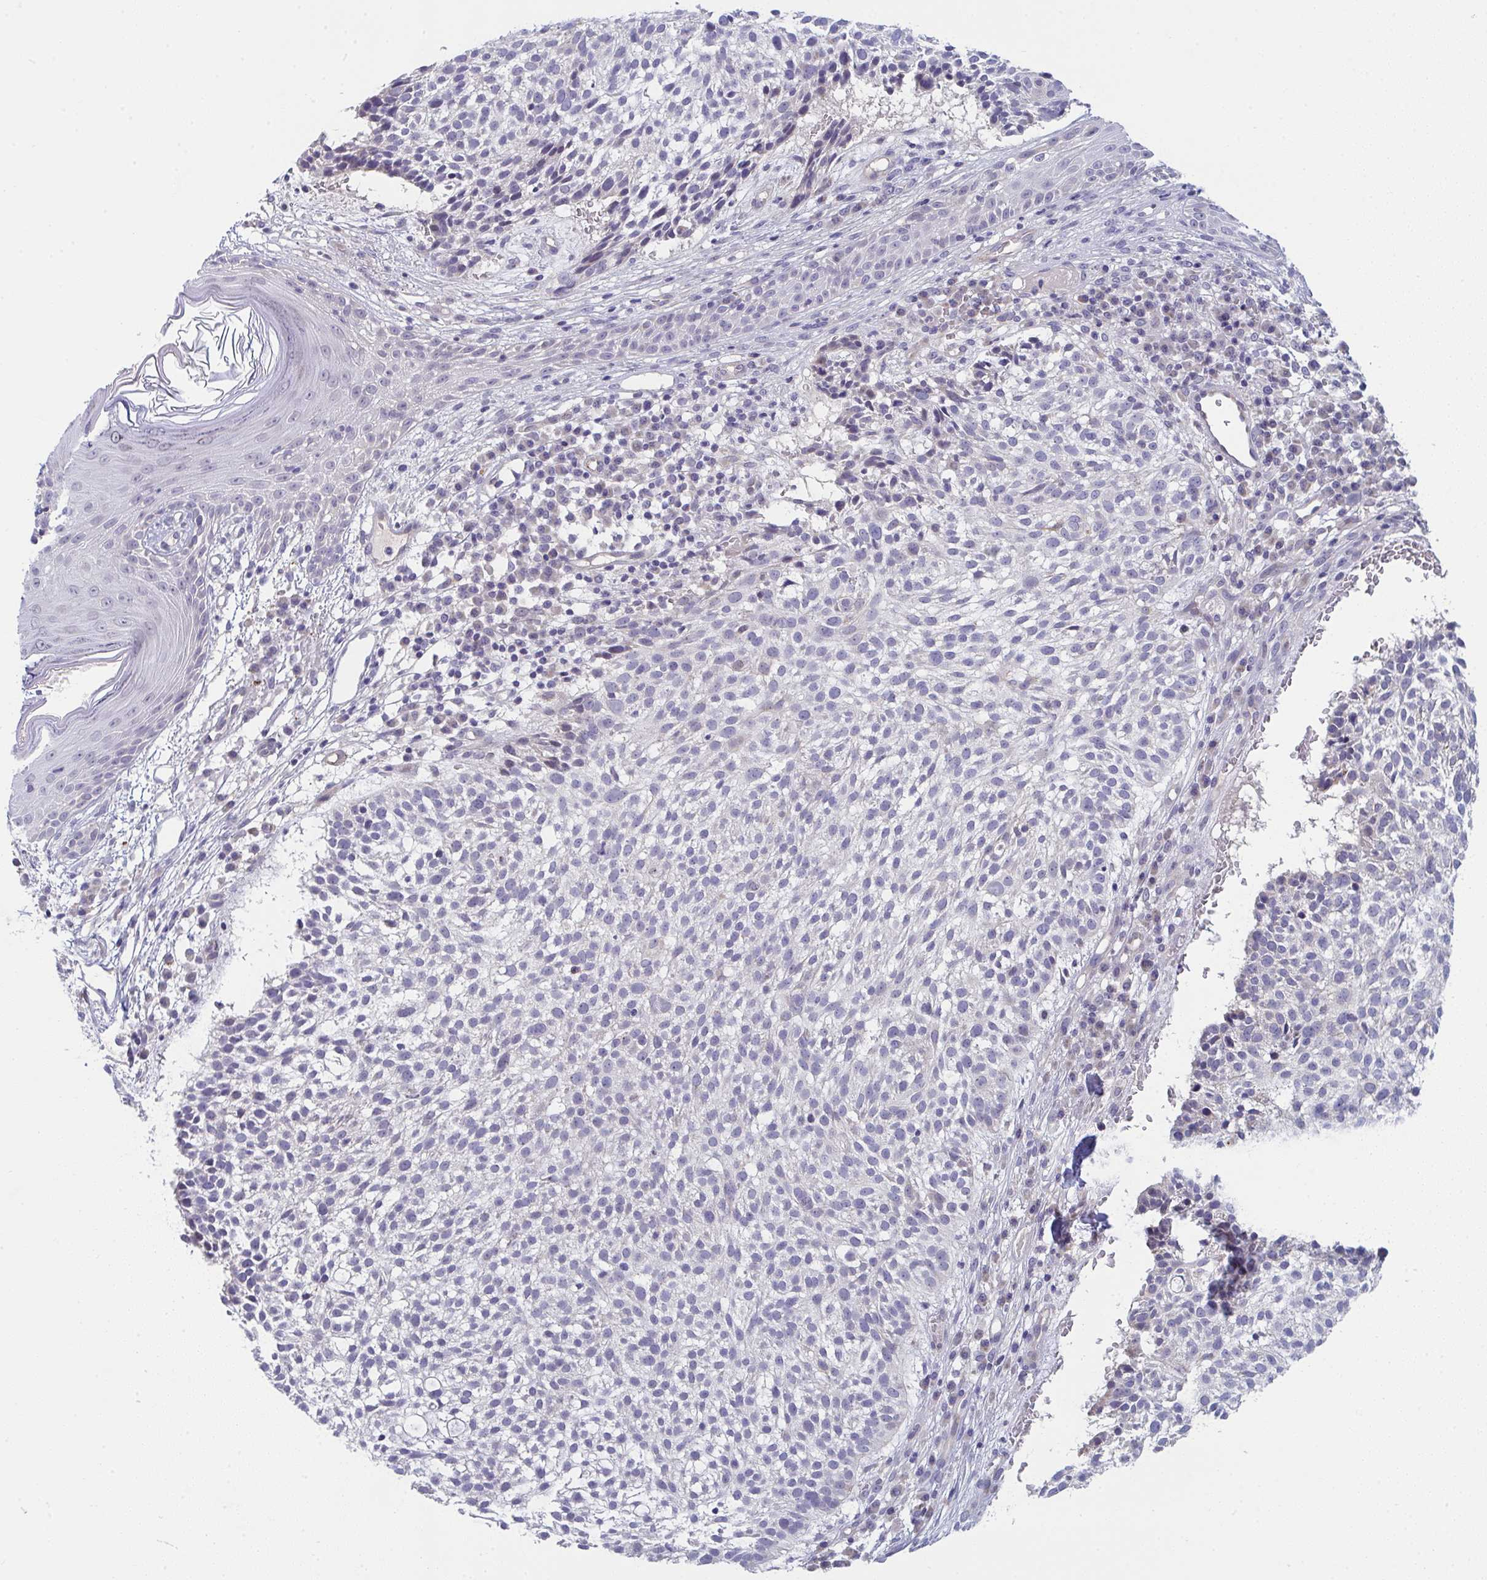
{"staining": {"intensity": "negative", "quantity": "none", "location": "none"}, "tissue": "skin cancer", "cell_type": "Tumor cells", "image_type": "cancer", "snomed": [{"axis": "morphology", "description": "Basal cell carcinoma"}, {"axis": "topography", "description": "Skin"}, {"axis": "topography", "description": "Skin of scalp"}], "caption": "IHC histopathology image of skin basal cell carcinoma stained for a protein (brown), which shows no staining in tumor cells.", "gene": "VWDE", "patient": {"sex": "female", "age": 45}}